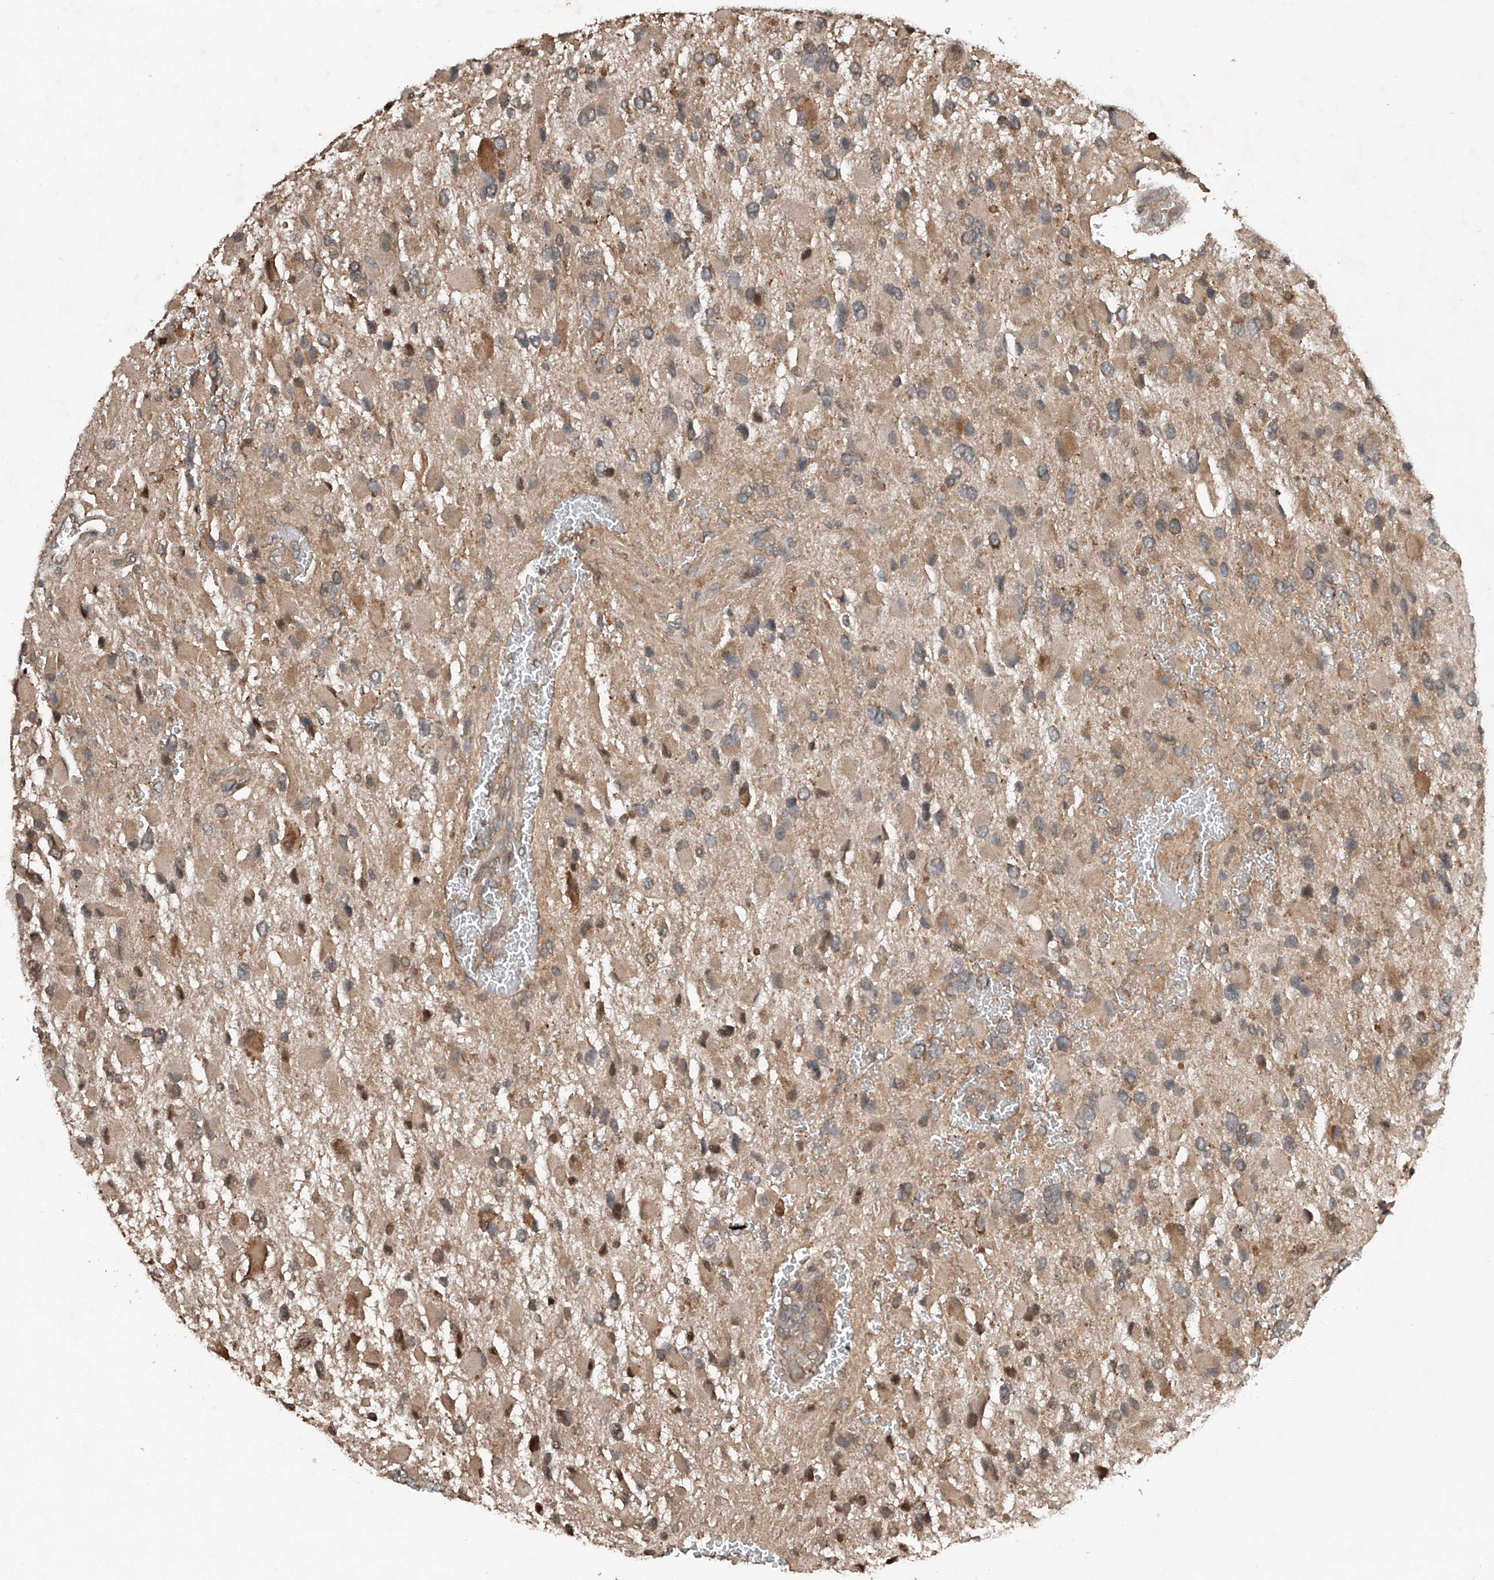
{"staining": {"intensity": "weak", "quantity": ">75%", "location": "cytoplasmic/membranous"}, "tissue": "glioma", "cell_type": "Tumor cells", "image_type": "cancer", "snomed": [{"axis": "morphology", "description": "Glioma, malignant, High grade"}, {"axis": "topography", "description": "Brain"}], "caption": "A high-resolution photomicrograph shows immunohistochemistry (IHC) staining of glioma, which displays weak cytoplasmic/membranous staining in about >75% of tumor cells.", "gene": "ADAM23", "patient": {"sex": "male", "age": 53}}